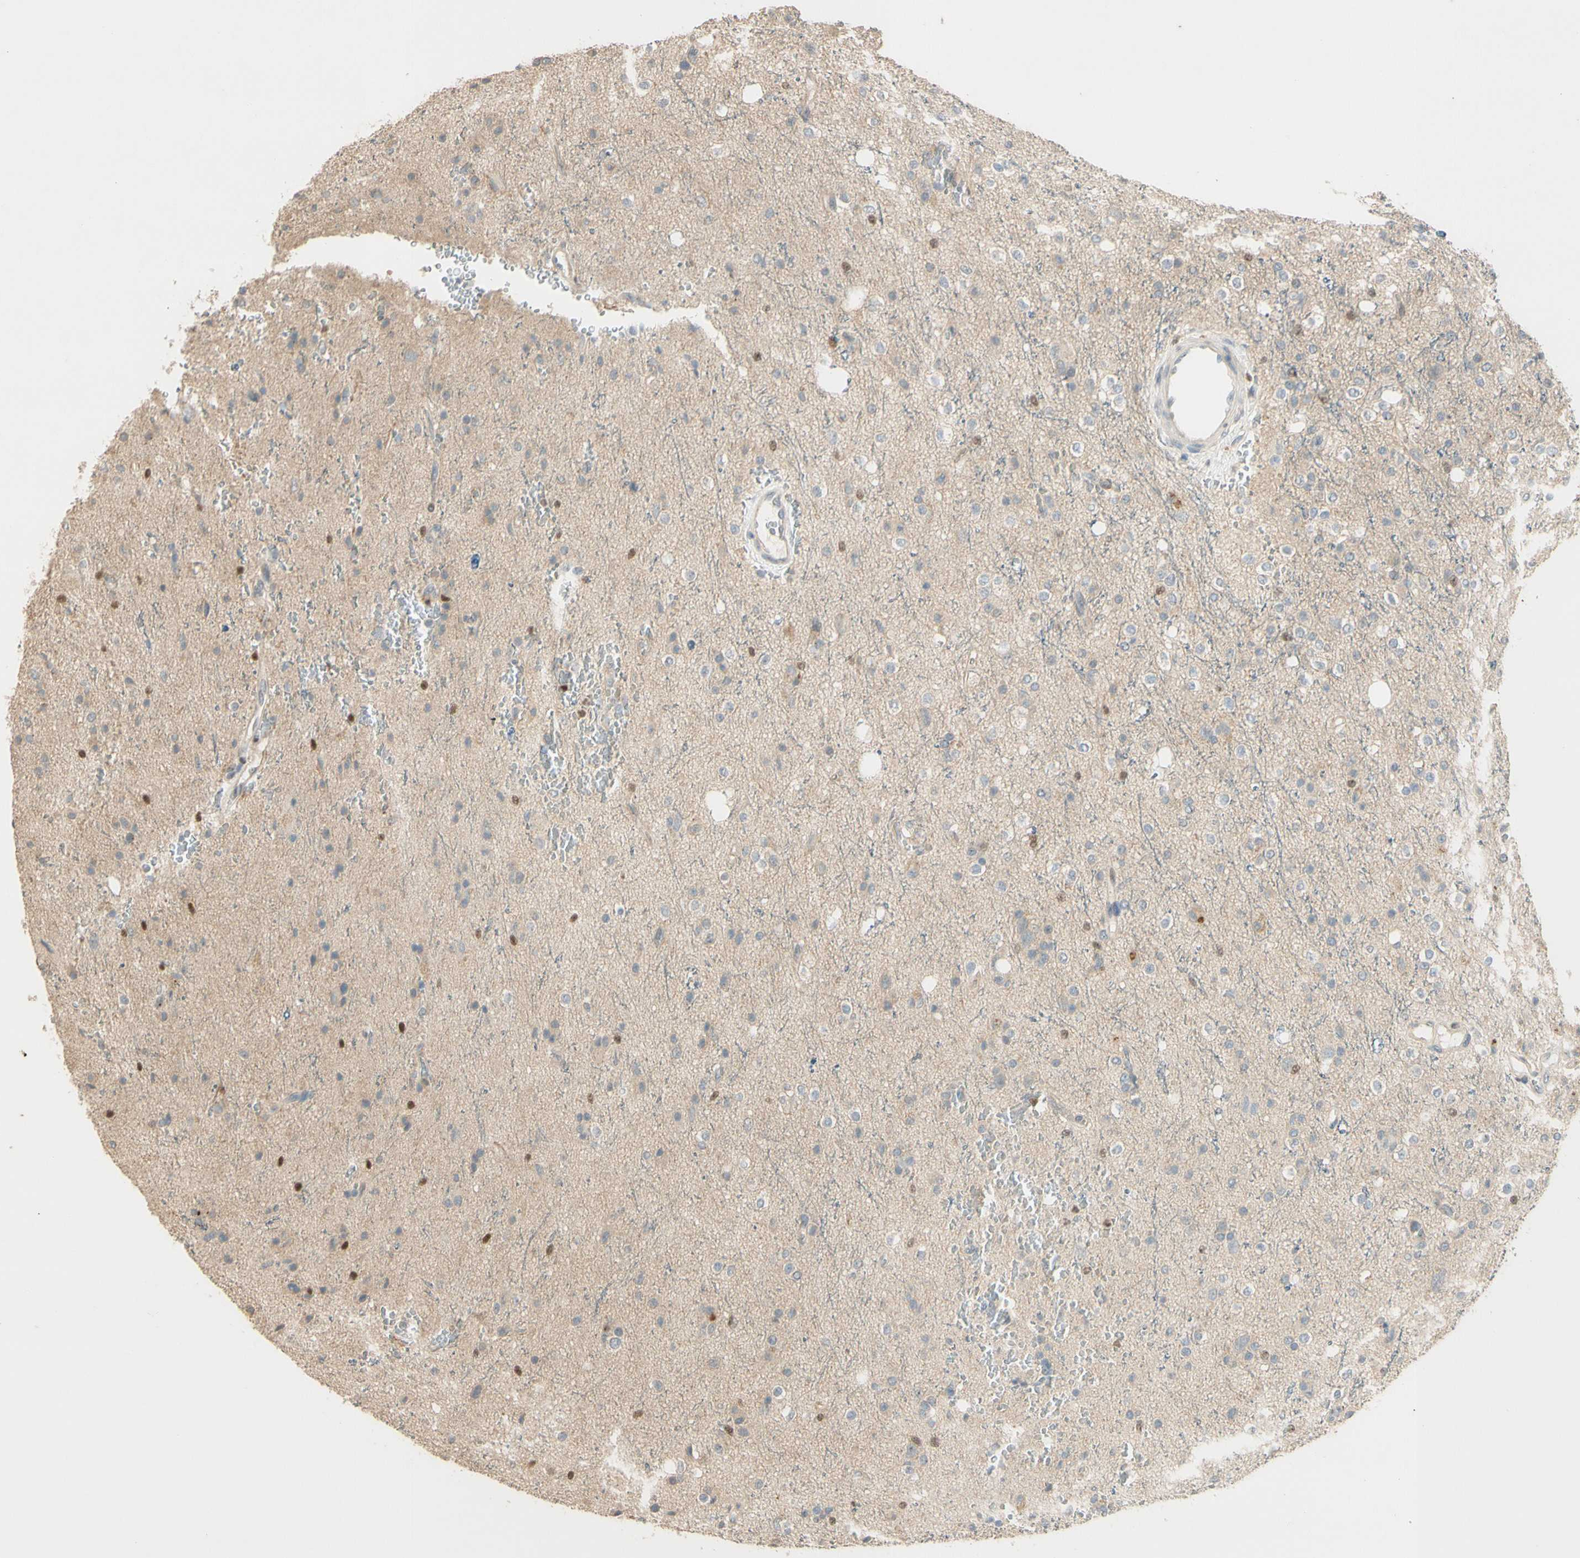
{"staining": {"intensity": "moderate", "quantity": "<25%", "location": "nuclear"}, "tissue": "glioma", "cell_type": "Tumor cells", "image_type": "cancer", "snomed": [{"axis": "morphology", "description": "Glioma, malignant, High grade"}, {"axis": "topography", "description": "Brain"}], "caption": "Malignant high-grade glioma stained with a brown dye shows moderate nuclear positive positivity in approximately <25% of tumor cells.", "gene": "NFYA", "patient": {"sex": "male", "age": 47}}